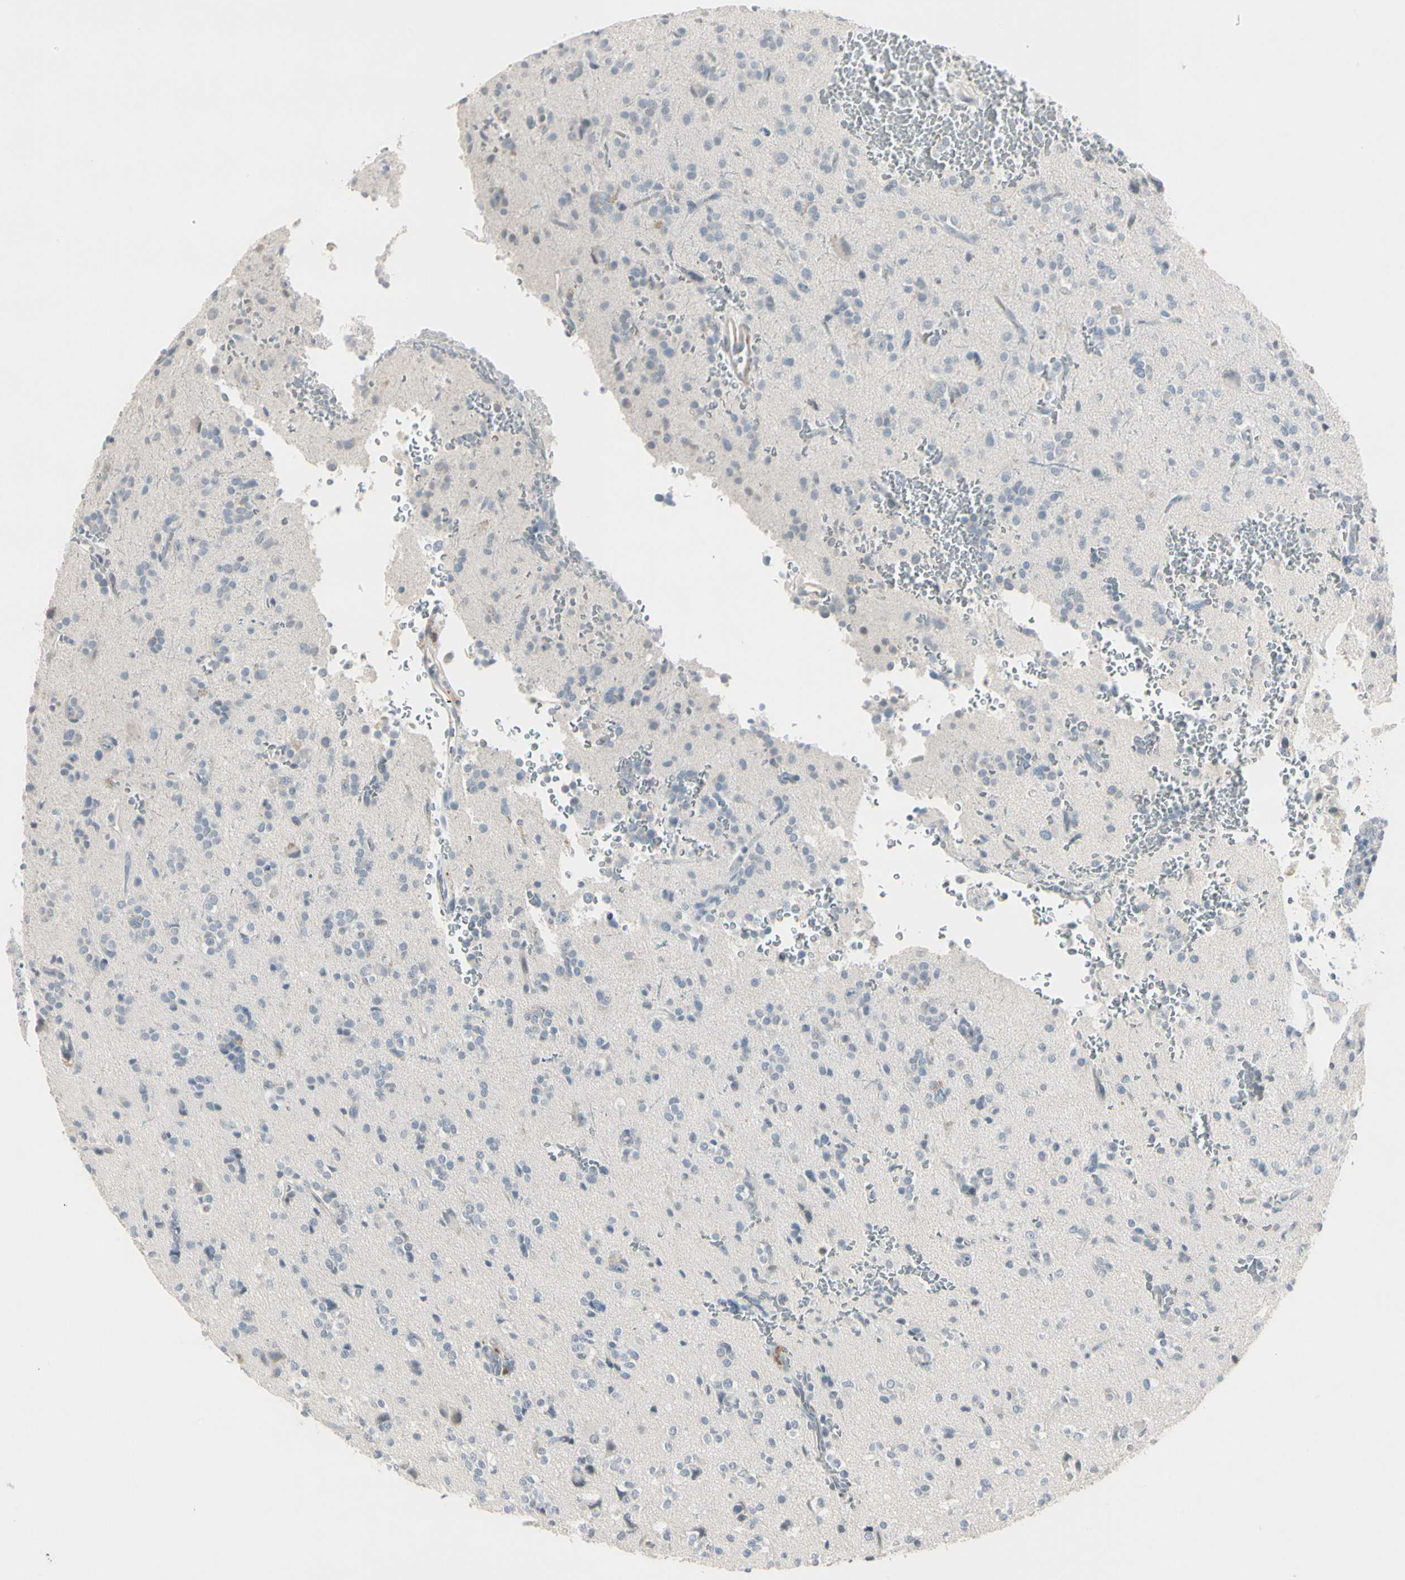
{"staining": {"intensity": "negative", "quantity": "none", "location": "none"}, "tissue": "glioma", "cell_type": "Tumor cells", "image_type": "cancer", "snomed": [{"axis": "morphology", "description": "Glioma, malignant, High grade"}, {"axis": "topography", "description": "Brain"}], "caption": "The histopathology image exhibits no staining of tumor cells in glioma.", "gene": "DMPK", "patient": {"sex": "male", "age": 47}}